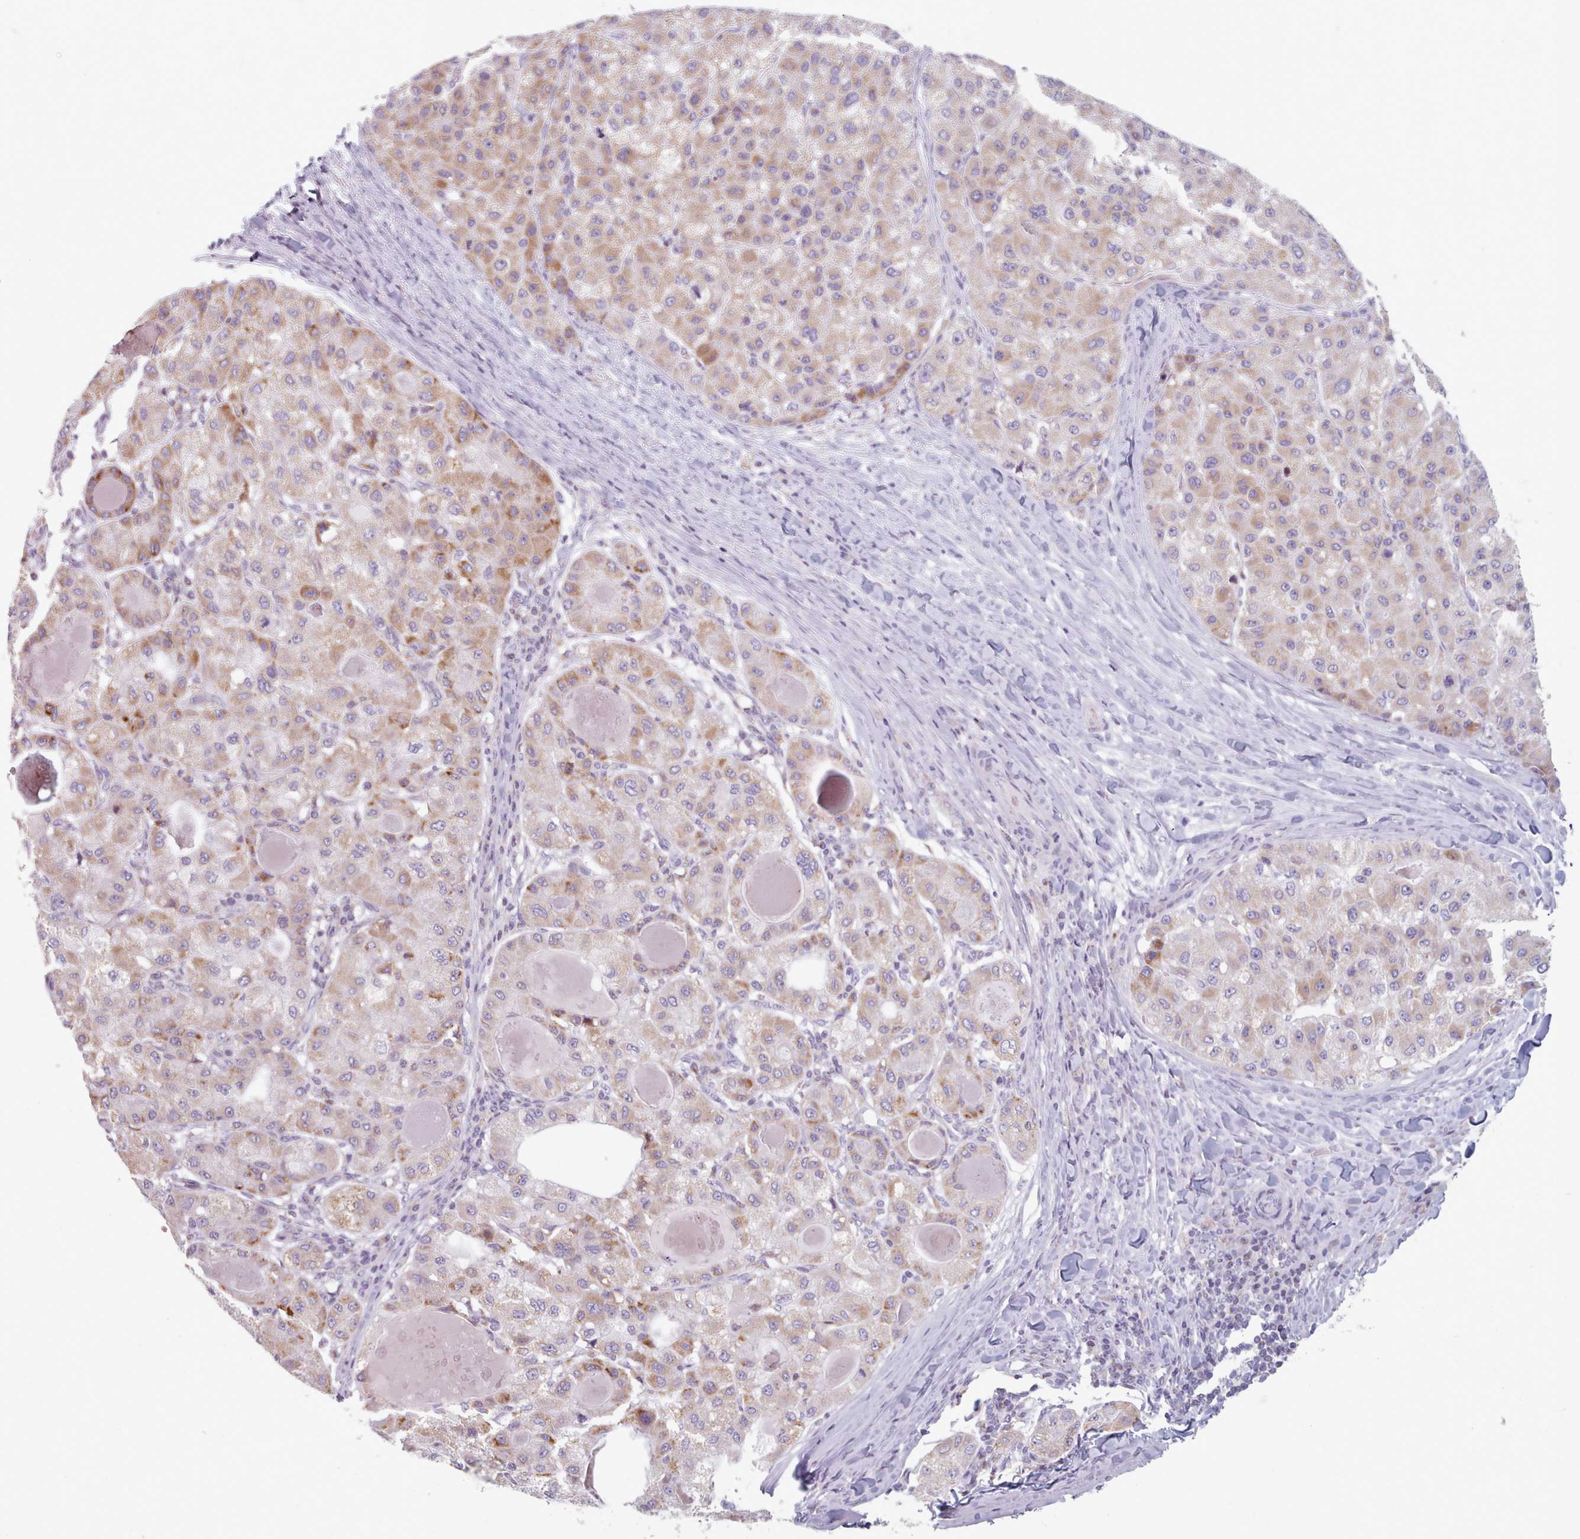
{"staining": {"intensity": "moderate", "quantity": "25%-75%", "location": "cytoplasmic/membranous"}, "tissue": "liver cancer", "cell_type": "Tumor cells", "image_type": "cancer", "snomed": [{"axis": "morphology", "description": "Carcinoma, Hepatocellular, NOS"}, {"axis": "topography", "description": "Liver"}], "caption": "There is medium levels of moderate cytoplasmic/membranous expression in tumor cells of liver hepatocellular carcinoma, as demonstrated by immunohistochemical staining (brown color).", "gene": "FAM170B", "patient": {"sex": "male", "age": 80}}